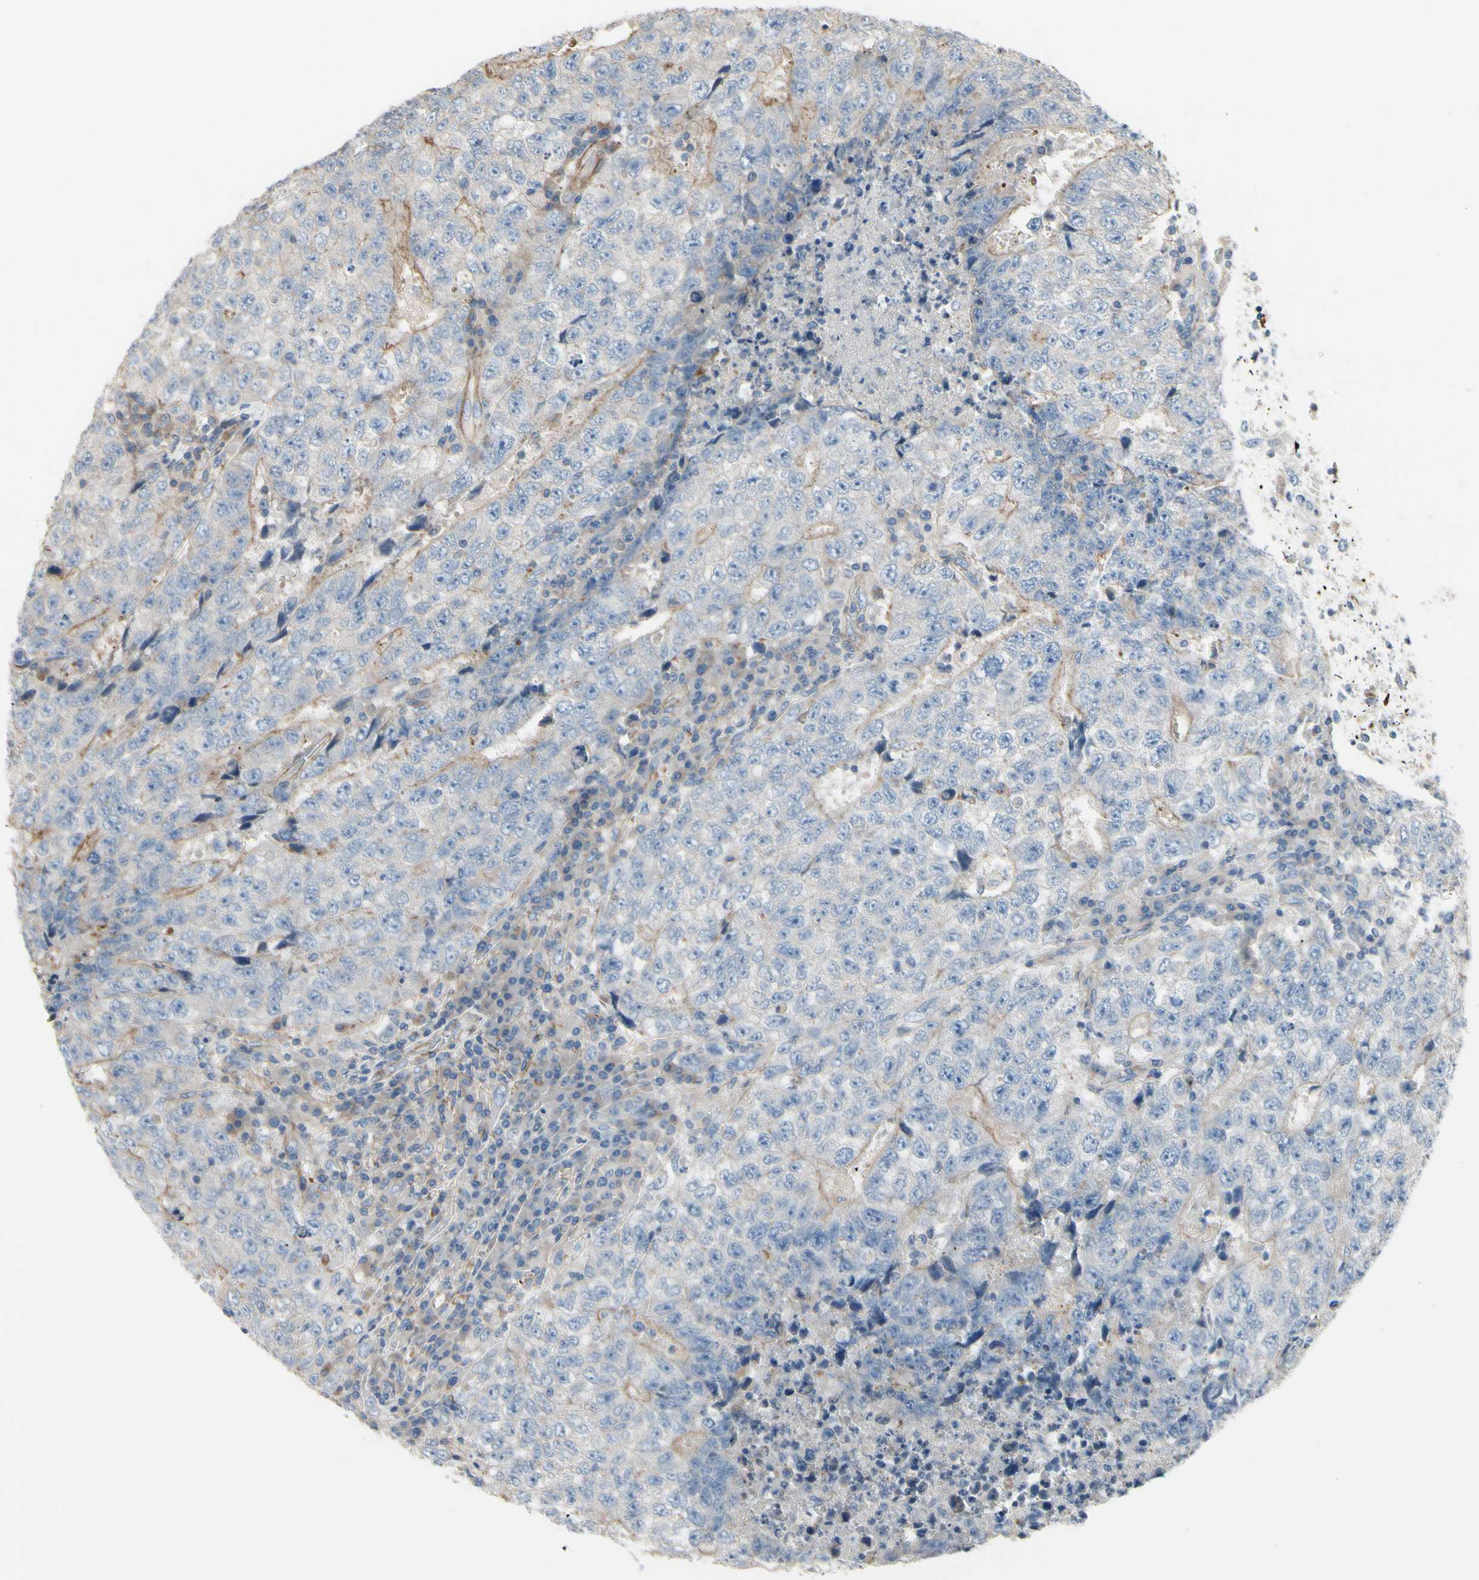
{"staining": {"intensity": "negative", "quantity": "none", "location": "none"}, "tissue": "testis cancer", "cell_type": "Tumor cells", "image_type": "cancer", "snomed": [{"axis": "morphology", "description": "Necrosis, NOS"}, {"axis": "morphology", "description": "Carcinoma, Embryonal, NOS"}, {"axis": "topography", "description": "Testis"}], "caption": "Immunohistochemical staining of testis cancer displays no significant expression in tumor cells.", "gene": "TPM1", "patient": {"sex": "male", "age": 19}}